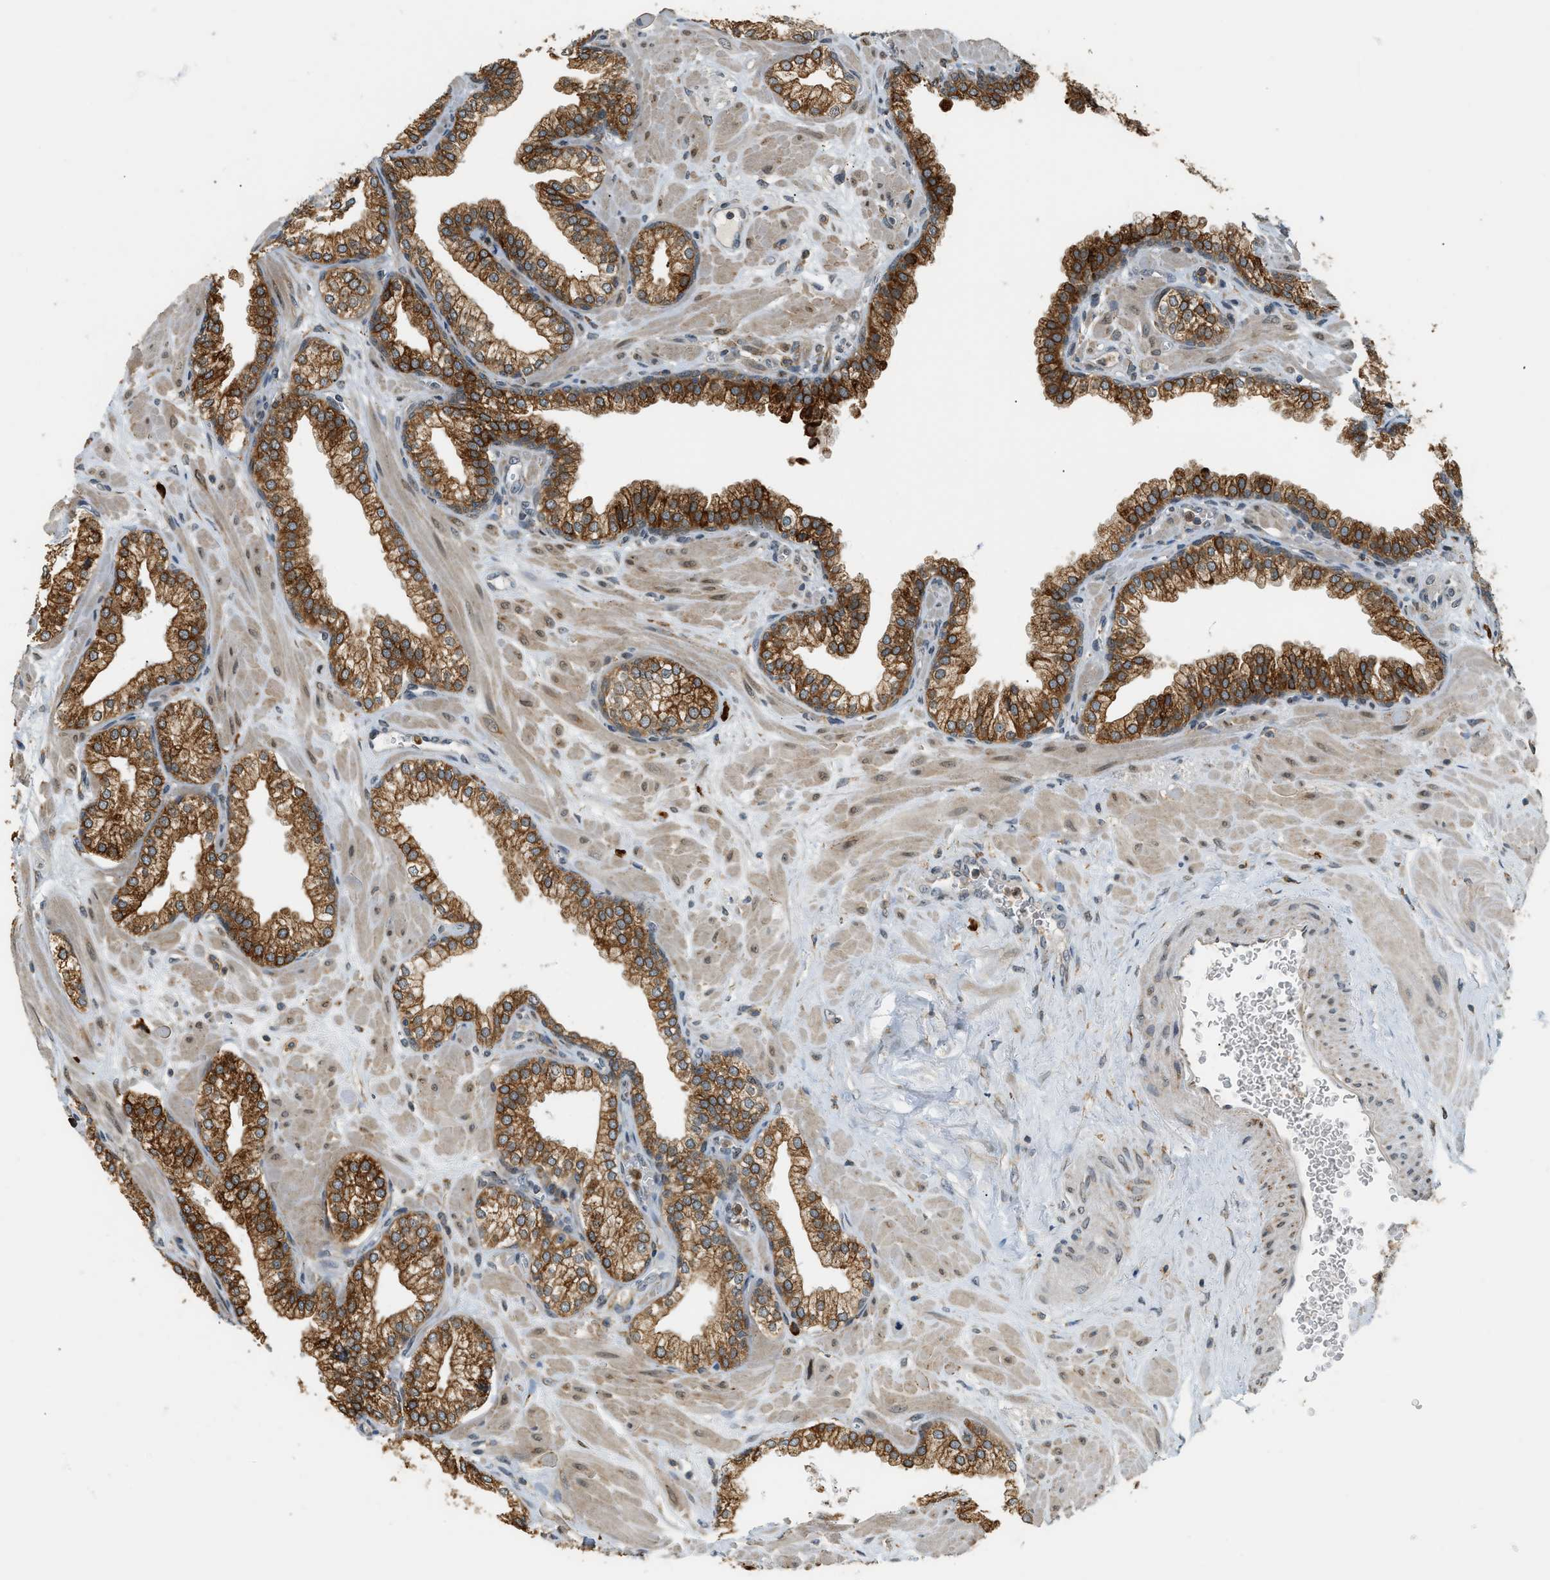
{"staining": {"intensity": "strong", "quantity": ">75%", "location": "cytoplasmic/membranous"}, "tissue": "prostate", "cell_type": "Glandular cells", "image_type": "normal", "snomed": [{"axis": "morphology", "description": "Normal tissue, NOS"}, {"axis": "morphology", "description": "Urothelial carcinoma, Low grade"}, {"axis": "topography", "description": "Urinary bladder"}, {"axis": "topography", "description": "Prostate"}], "caption": "An IHC histopathology image of normal tissue is shown. Protein staining in brown labels strong cytoplasmic/membranous positivity in prostate within glandular cells.", "gene": "SEMA4D", "patient": {"sex": "male", "age": 60}}